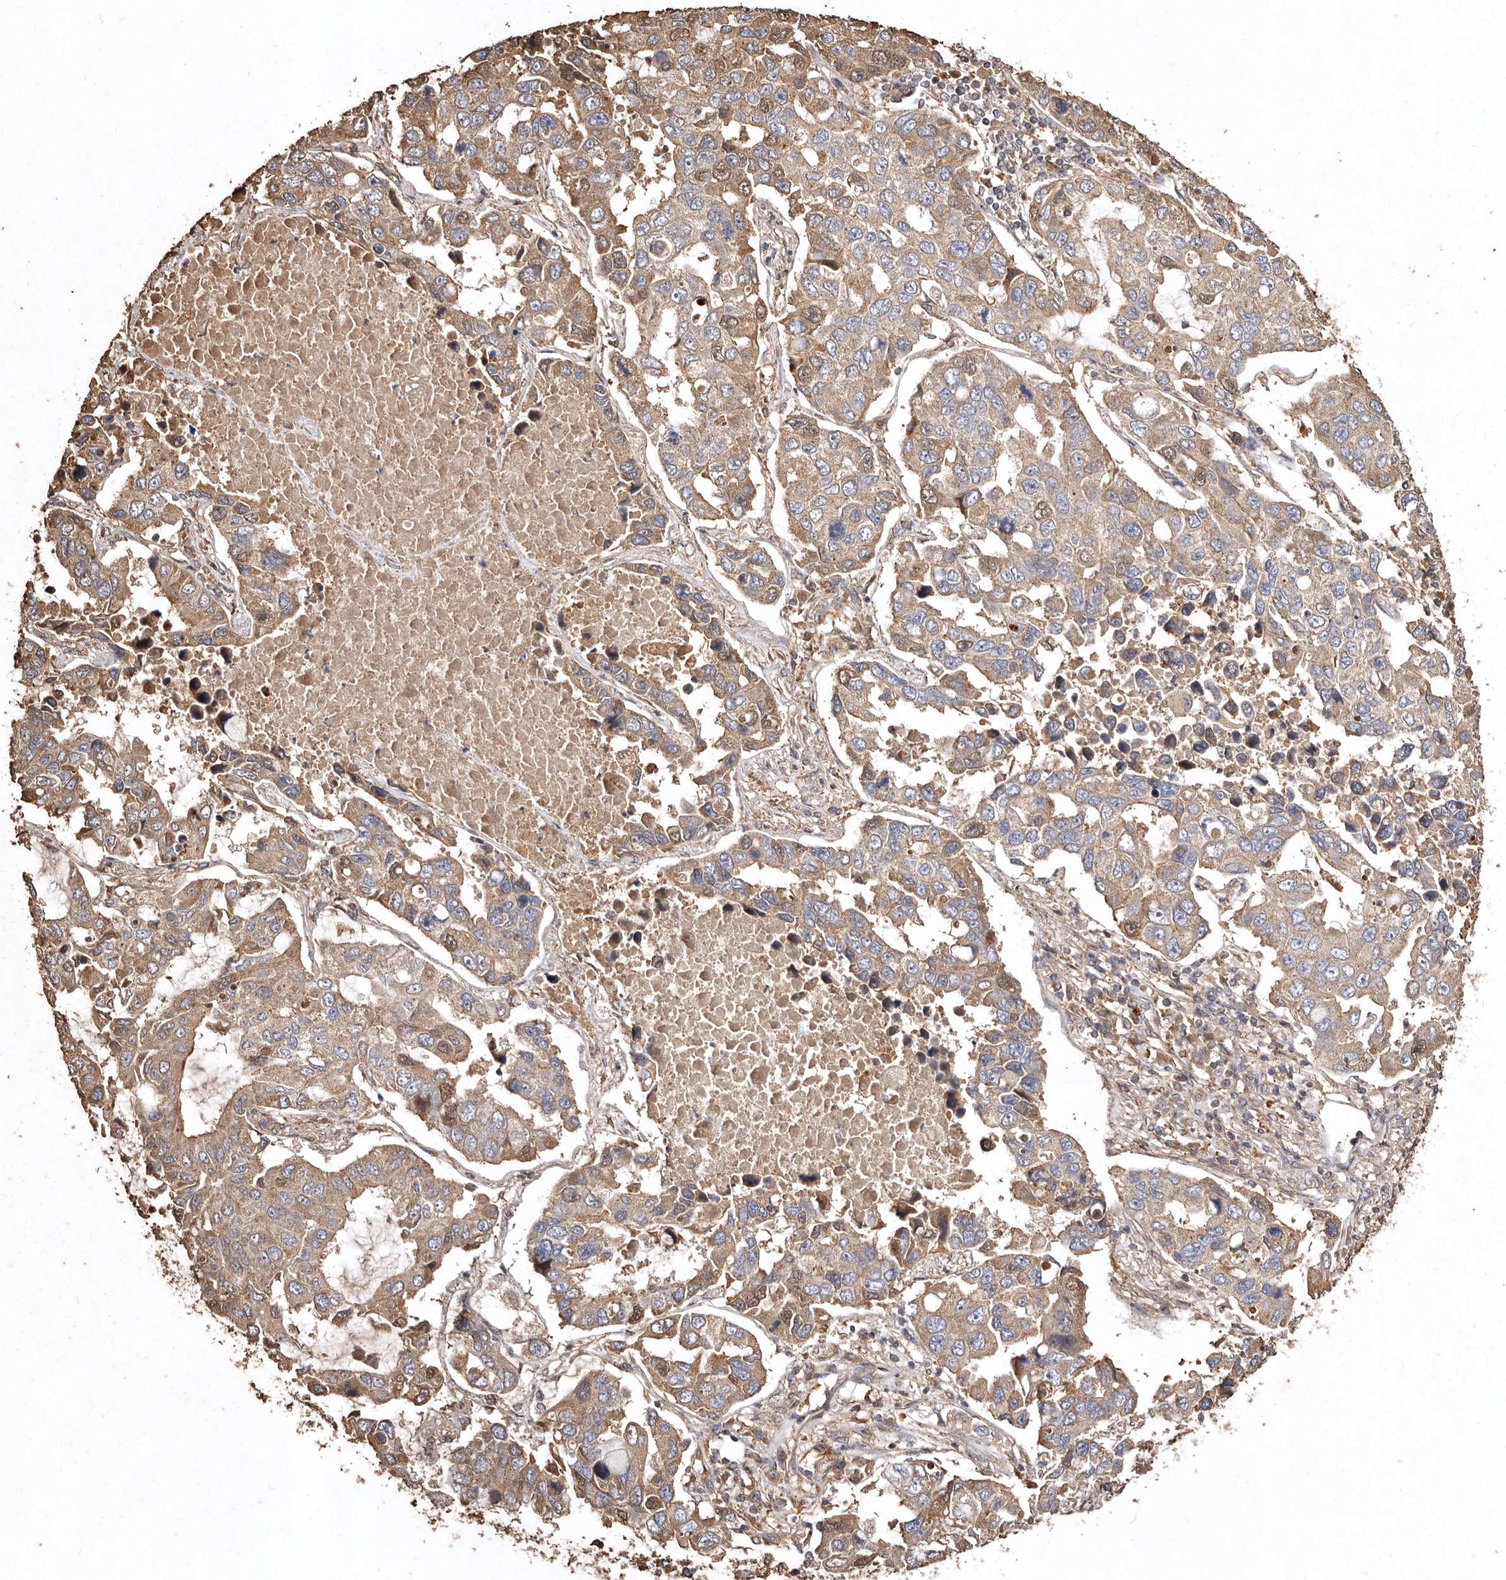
{"staining": {"intensity": "moderate", "quantity": ">75%", "location": "cytoplasmic/membranous"}, "tissue": "lung cancer", "cell_type": "Tumor cells", "image_type": "cancer", "snomed": [{"axis": "morphology", "description": "Adenocarcinoma, NOS"}, {"axis": "topography", "description": "Lung"}], "caption": "The image reveals a brown stain indicating the presence of a protein in the cytoplasmic/membranous of tumor cells in lung cancer (adenocarcinoma). (Stains: DAB (3,3'-diaminobenzidine) in brown, nuclei in blue, Microscopy: brightfield microscopy at high magnification).", "gene": "FARS2", "patient": {"sex": "male", "age": 64}}